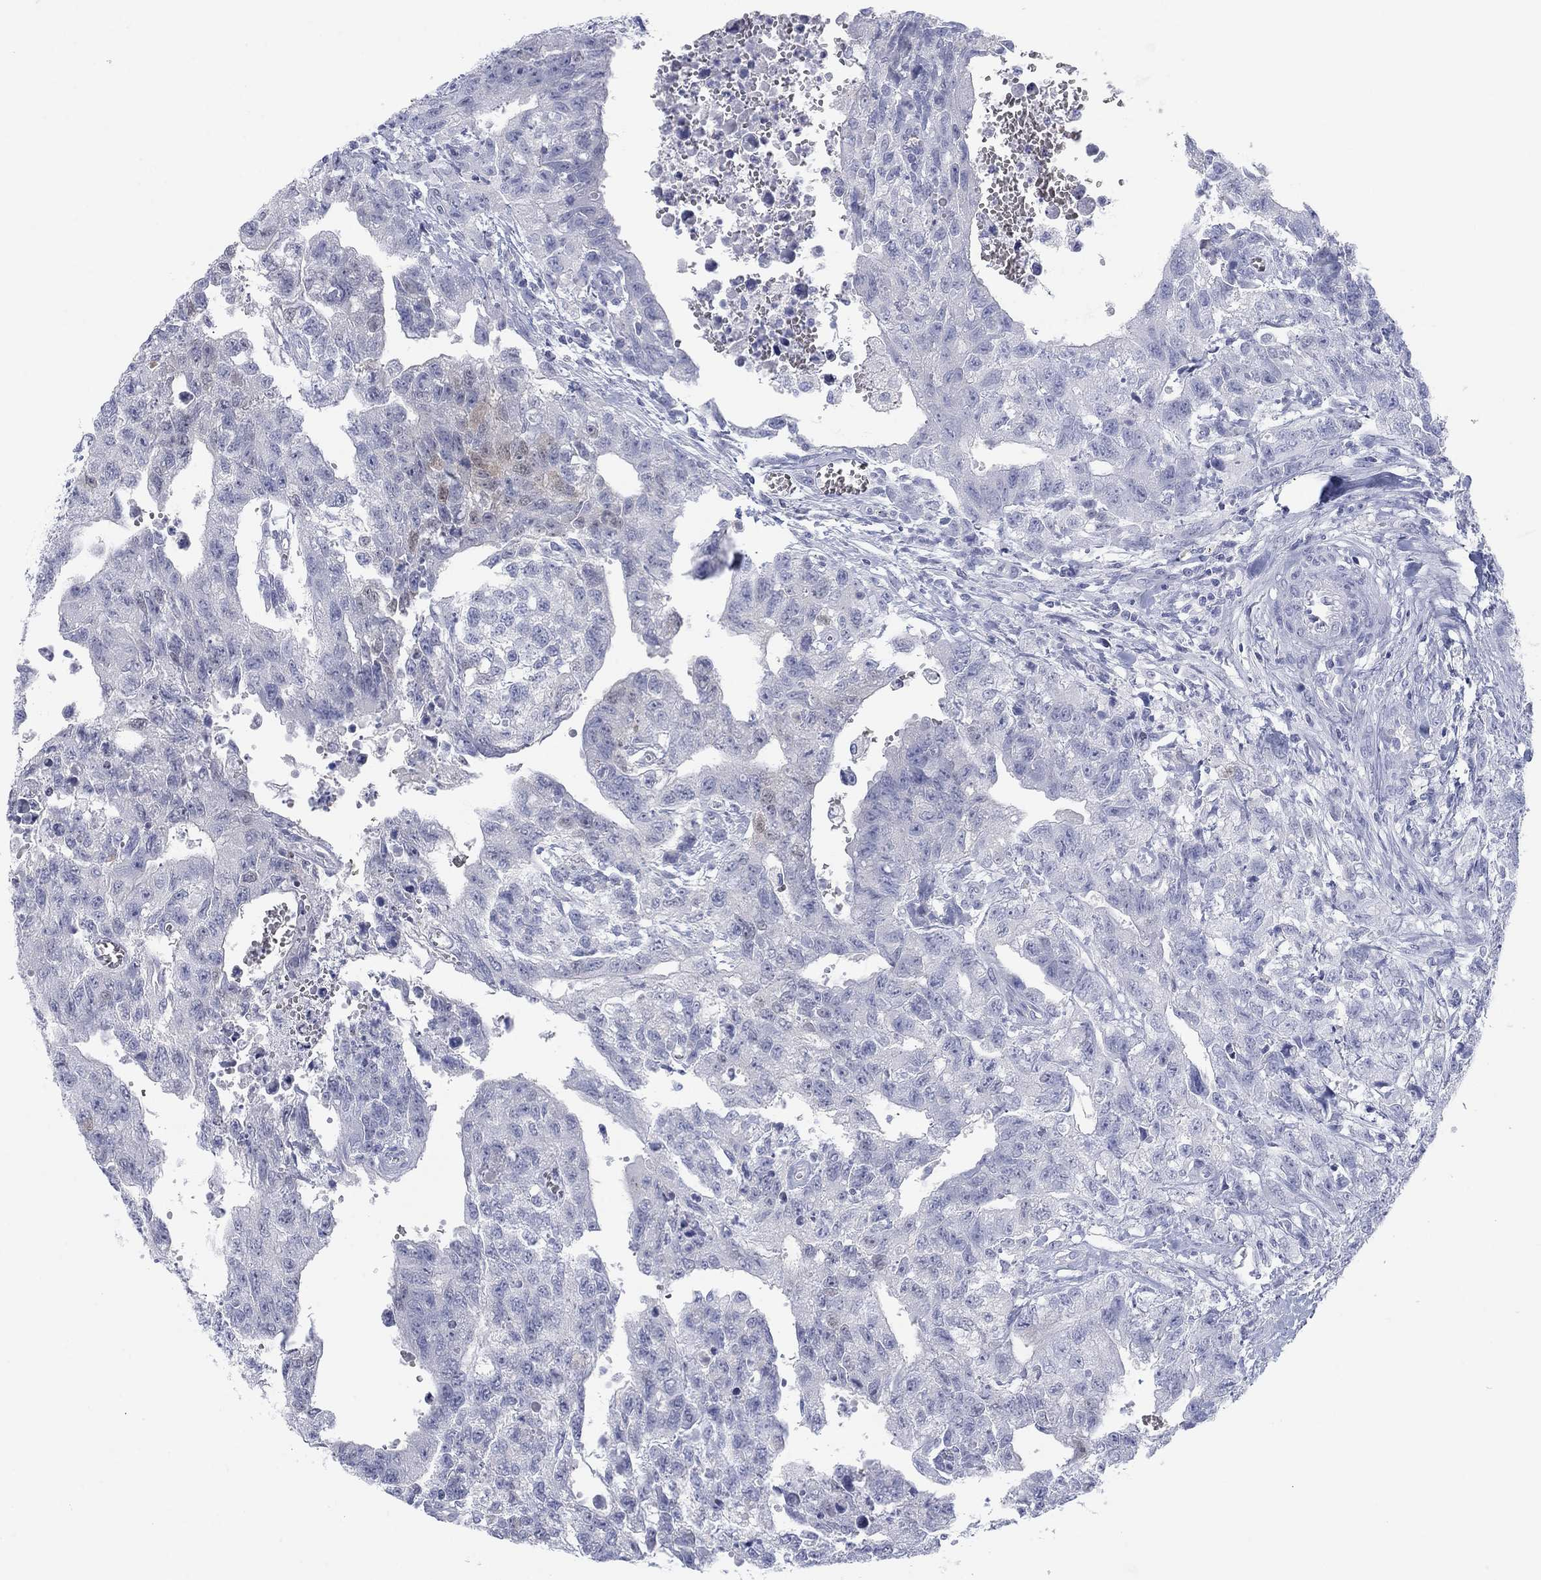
{"staining": {"intensity": "negative", "quantity": "none", "location": "none"}, "tissue": "testis cancer", "cell_type": "Tumor cells", "image_type": "cancer", "snomed": [{"axis": "morphology", "description": "Carcinoma, Embryonal, NOS"}, {"axis": "topography", "description": "Testis"}], "caption": "Tumor cells are negative for protein expression in human testis cancer (embryonal carcinoma).", "gene": "CALB1", "patient": {"sex": "male", "age": 24}}